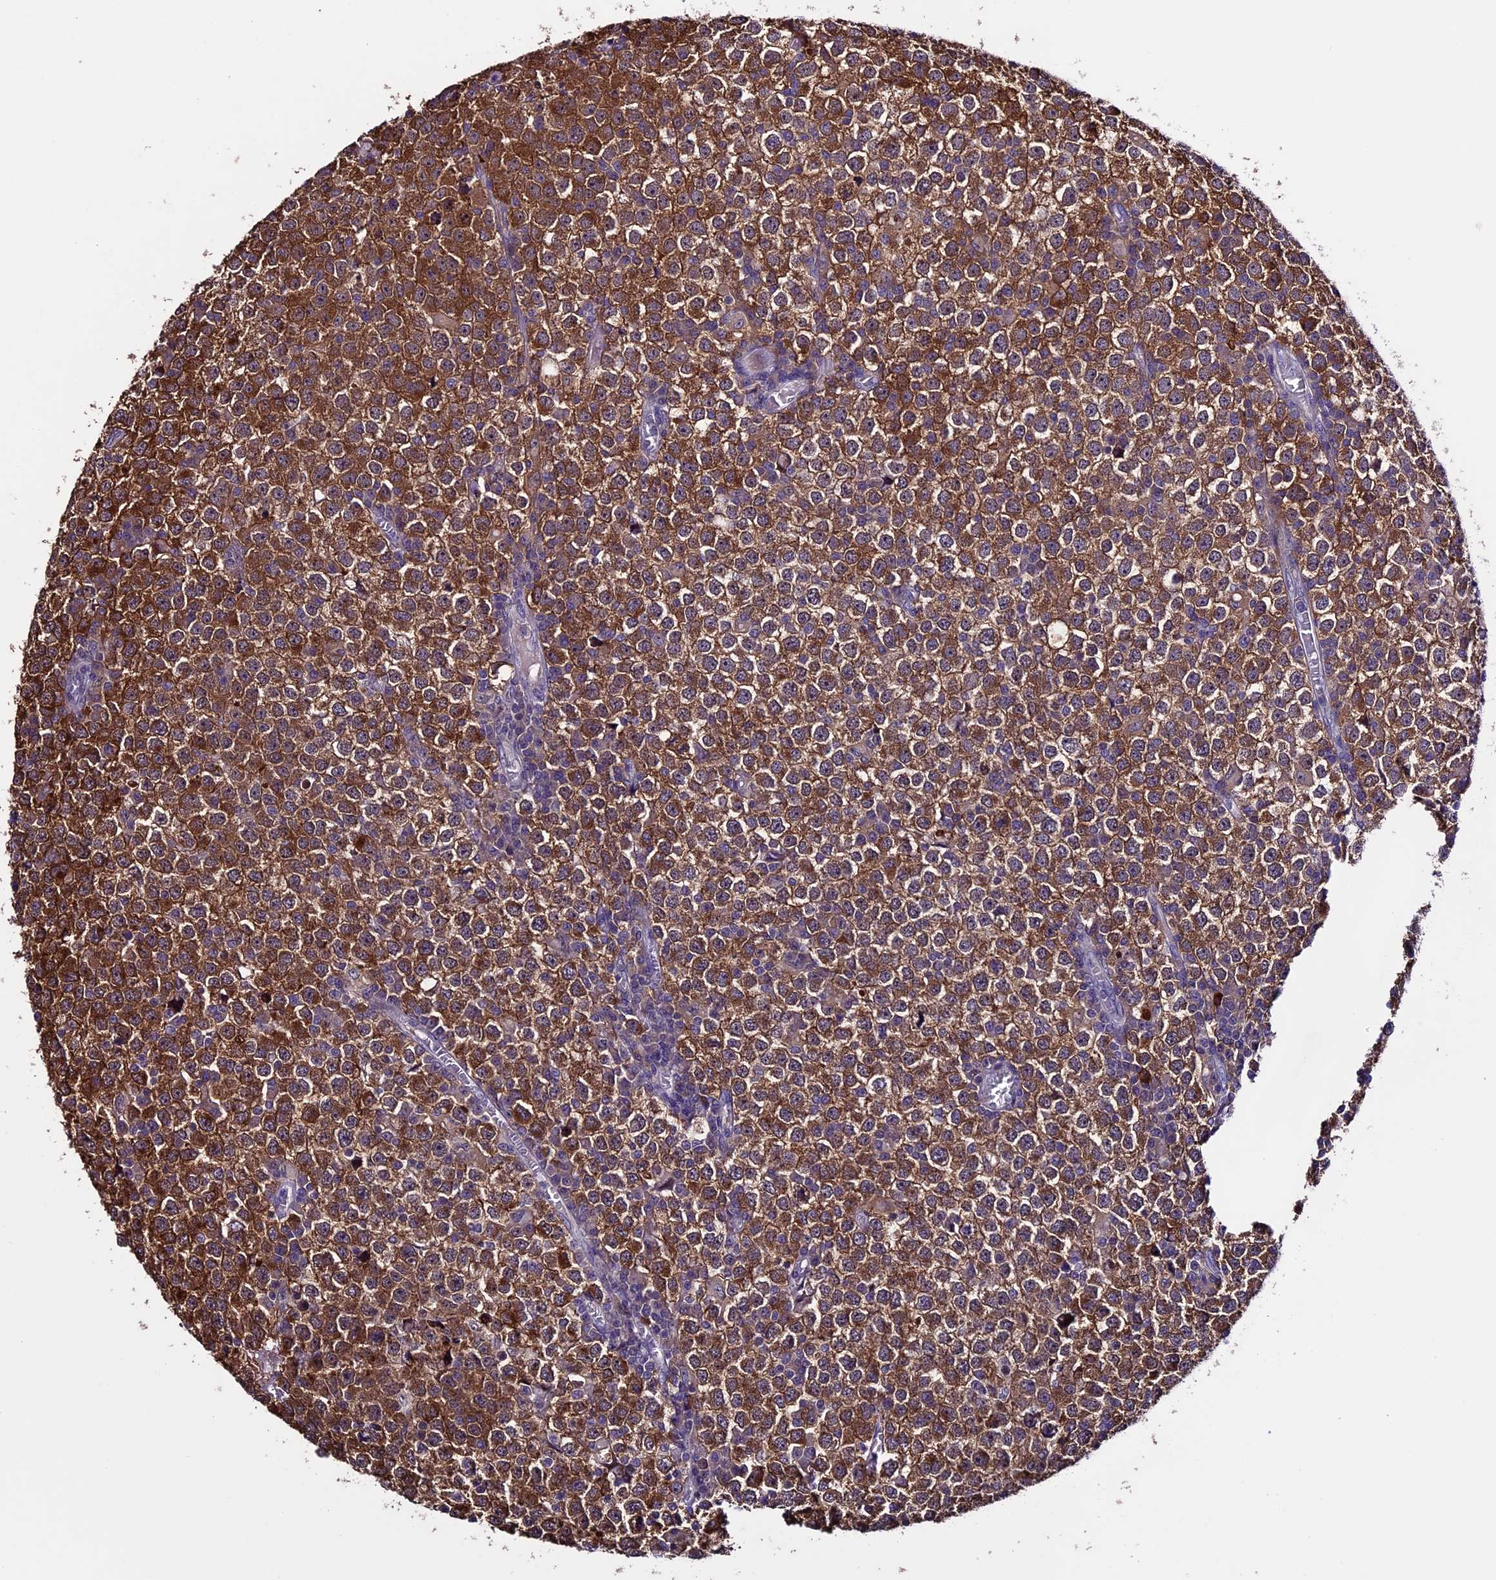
{"staining": {"intensity": "strong", "quantity": ">75%", "location": "cytoplasmic/membranous"}, "tissue": "testis cancer", "cell_type": "Tumor cells", "image_type": "cancer", "snomed": [{"axis": "morphology", "description": "Seminoma, NOS"}, {"axis": "topography", "description": "Testis"}], "caption": "Strong cytoplasmic/membranous protein staining is seen in about >75% of tumor cells in seminoma (testis).", "gene": "XKR7", "patient": {"sex": "male", "age": 65}}